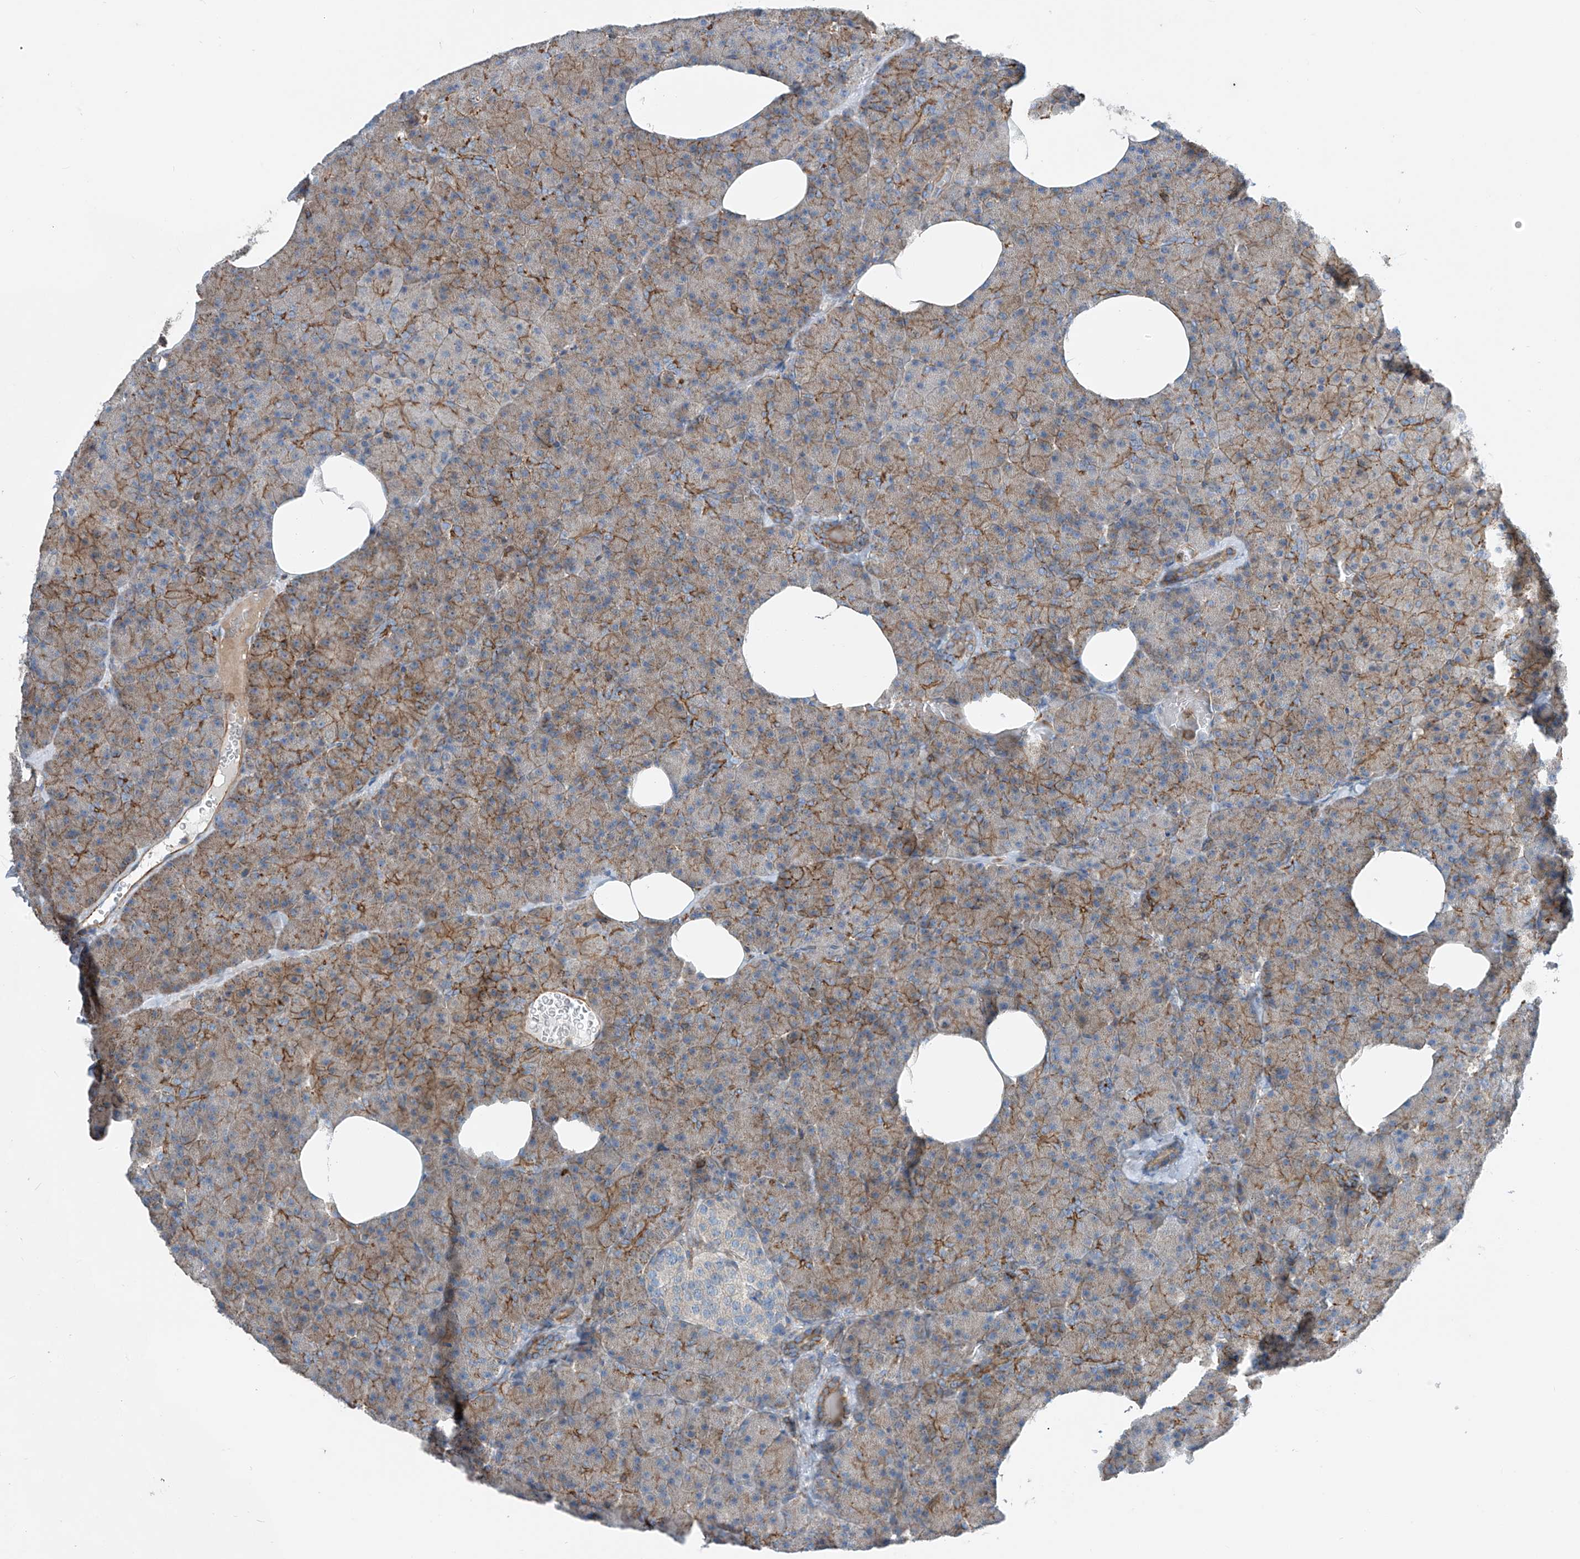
{"staining": {"intensity": "moderate", "quantity": "25%-75%", "location": "cytoplasmic/membranous"}, "tissue": "pancreas", "cell_type": "Exocrine glandular cells", "image_type": "normal", "snomed": [{"axis": "morphology", "description": "Normal tissue, NOS"}, {"axis": "morphology", "description": "Carcinoid, malignant, NOS"}, {"axis": "topography", "description": "Pancreas"}], "caption": "DAB immunohistochemical staining of unremarkable pancreas displays moderate cytoplasmic/membranous protein expression in approximately 25%-75% of exocrine glandular cells. (Stains: DAB in brown, nuclei in blue, Microscopy: brightfield microscopy at high magnification).", "gene": "SLC1A5", "patient": {"sex": "female", "age": 35}}